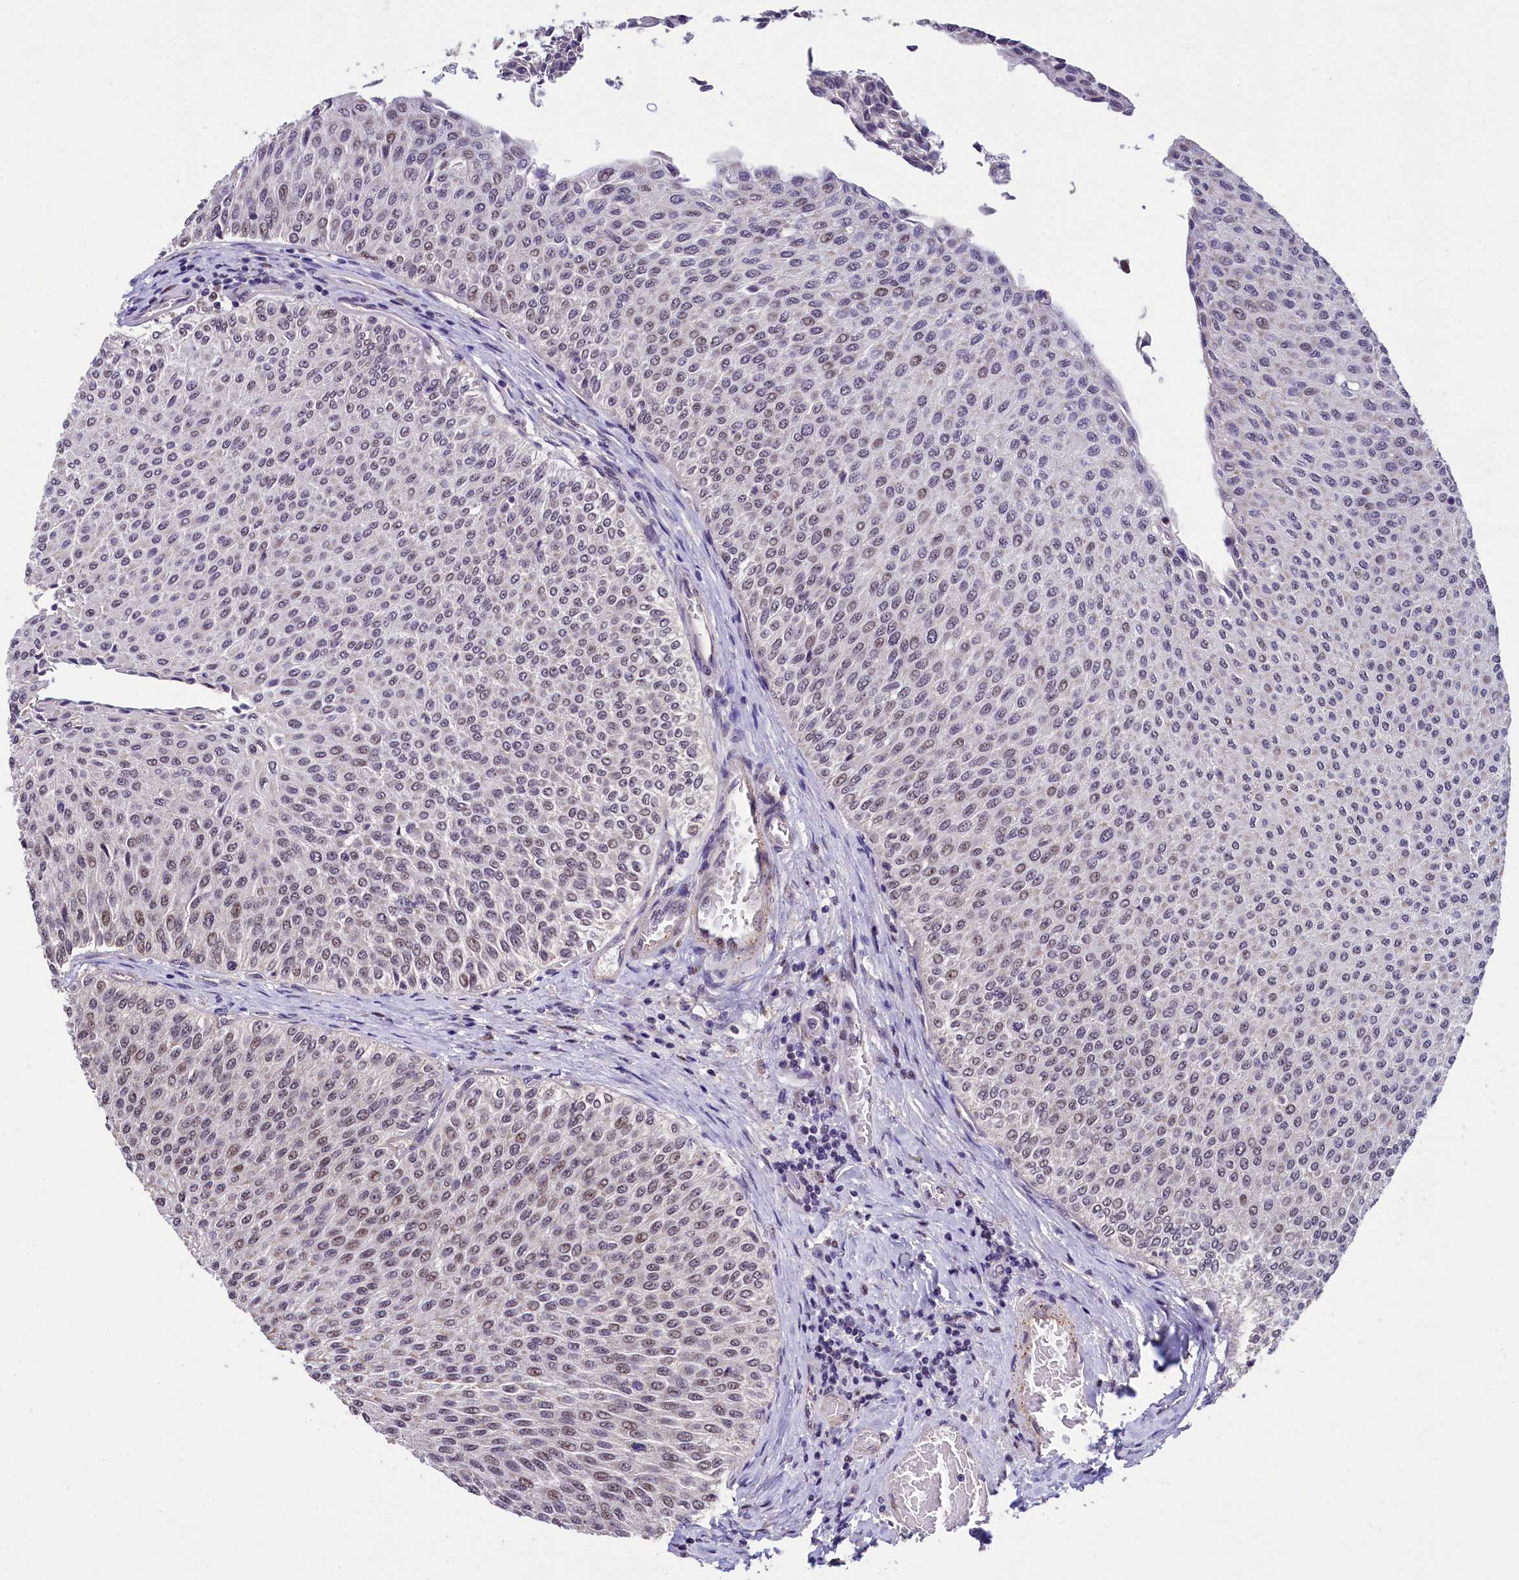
{"staining": {"intensity": "weak", "quantity": "25%-75%", "location": "nuclear"}, "tissue": "urothelial cancer", "cell_type": "Tumor cells", "image_type": "cancer", "snomed": [{"axis": "morphology", "description": "Urothelial carcinoma, Low grade"}, {"axis": "topography", "description": "Urinary bladder"}], "caption": "A micrograph of urothelial cancer stained for a protein reveals weak nuclear brown staining in tumor cells. (DAB IHC, brown staining for protein, blue staining for nuclei).", "gene": "HECTD4", "patient": {"sex": "male", "age": 78}}